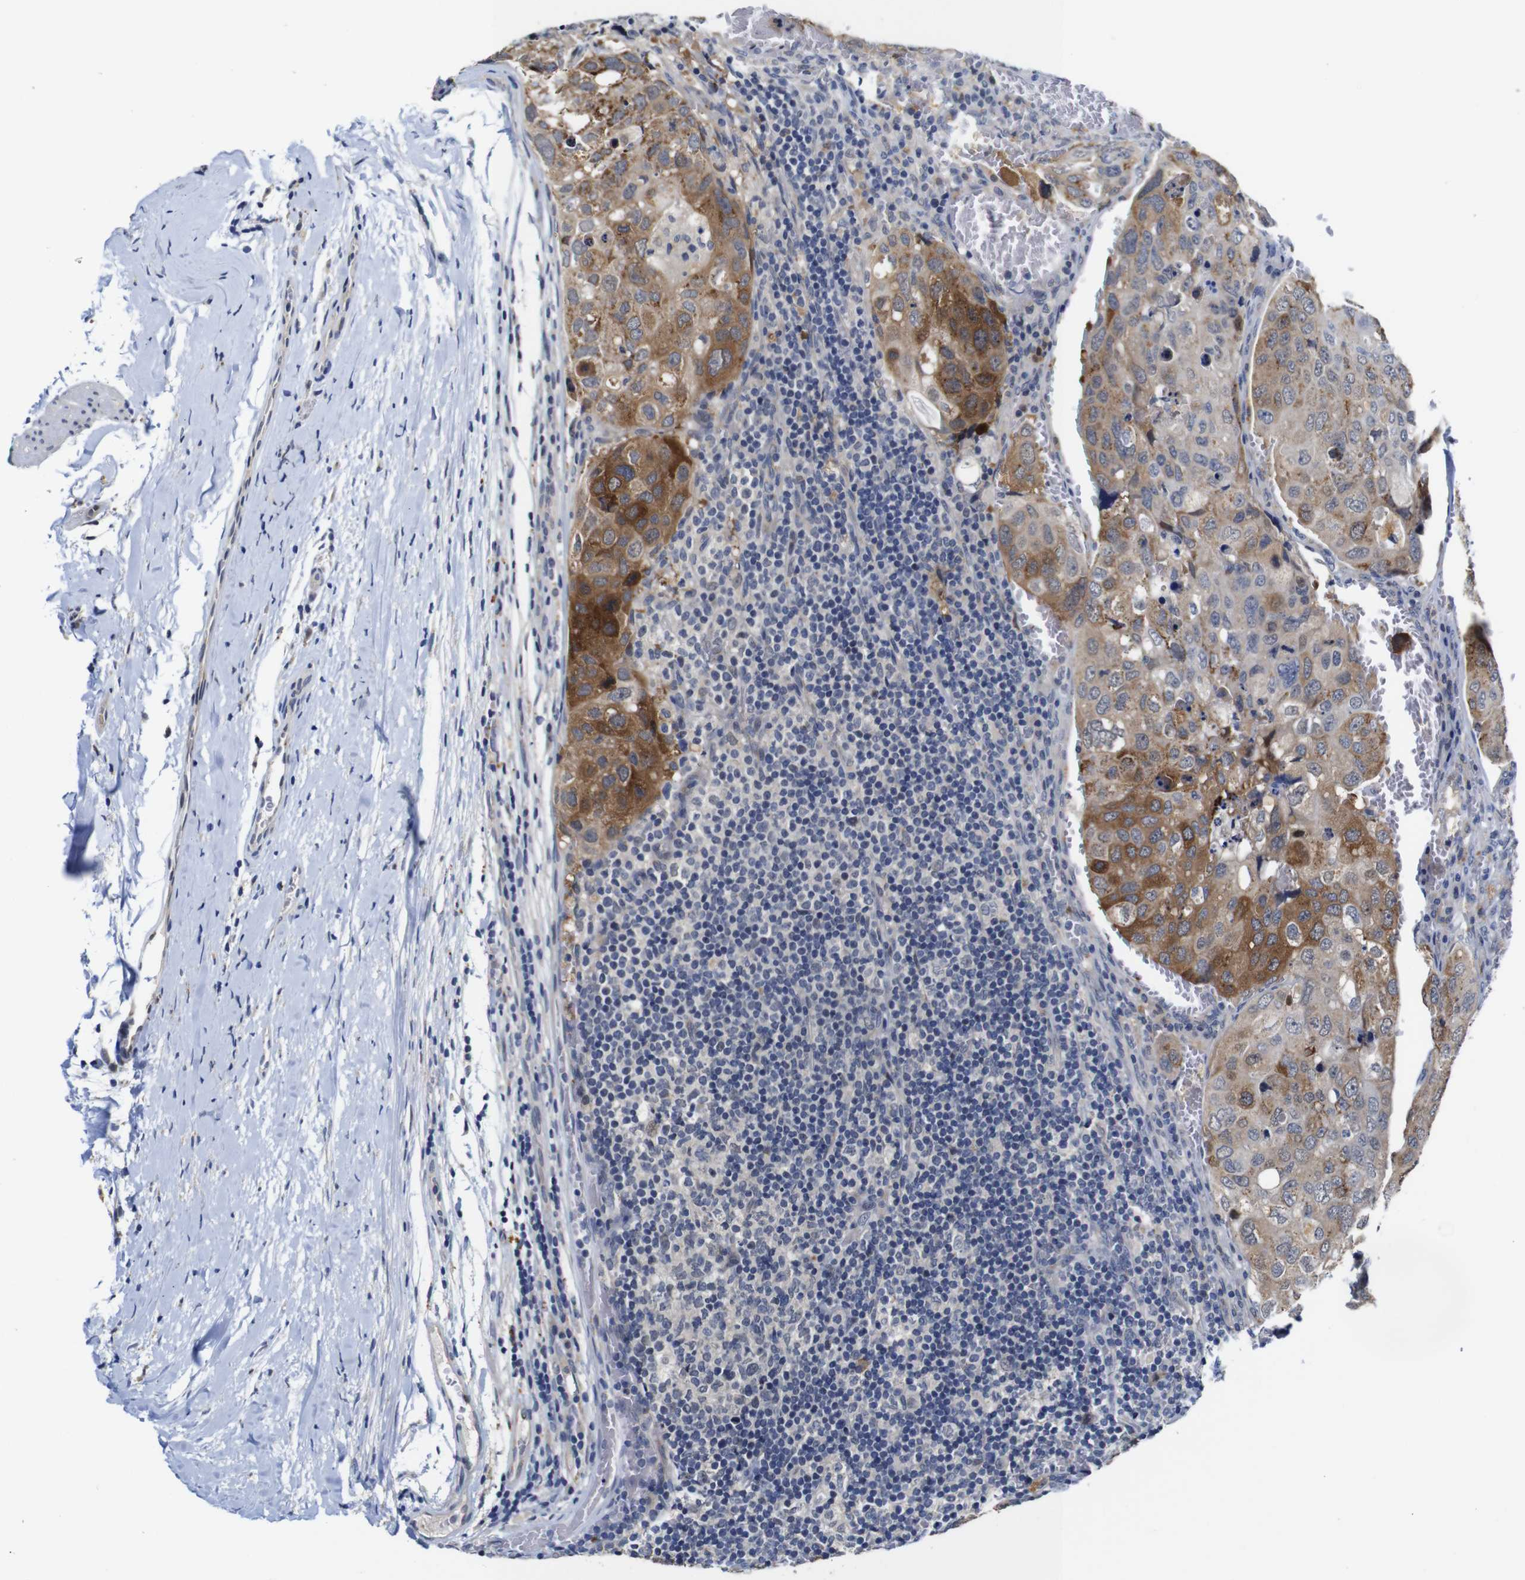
{"staining": {"intensity": "moderate", "quantity": ">75%", "location": "cytoplasmic/membranous"}, "tissue": "urothelial cancer", "cell_type": "Tumor cells", "image_type": "cancer", "snomed": [{"axis": "morphology", "description": "Urothelial carcinoma, High grade"}, {"axis": "topography", "description": "Lymph node"}, {"axis": "topography", "description": "Urinary bladder"}], "caption": "This micrograph exhibits immunohistochemistry staining of urothelial carcinoma (high-grade), with medium moderate cytoplasmic/membranous staining in approximately >75% of tumor cells.", "gene": "FURIN", "patient": {"sex": "male", "age": 51}}